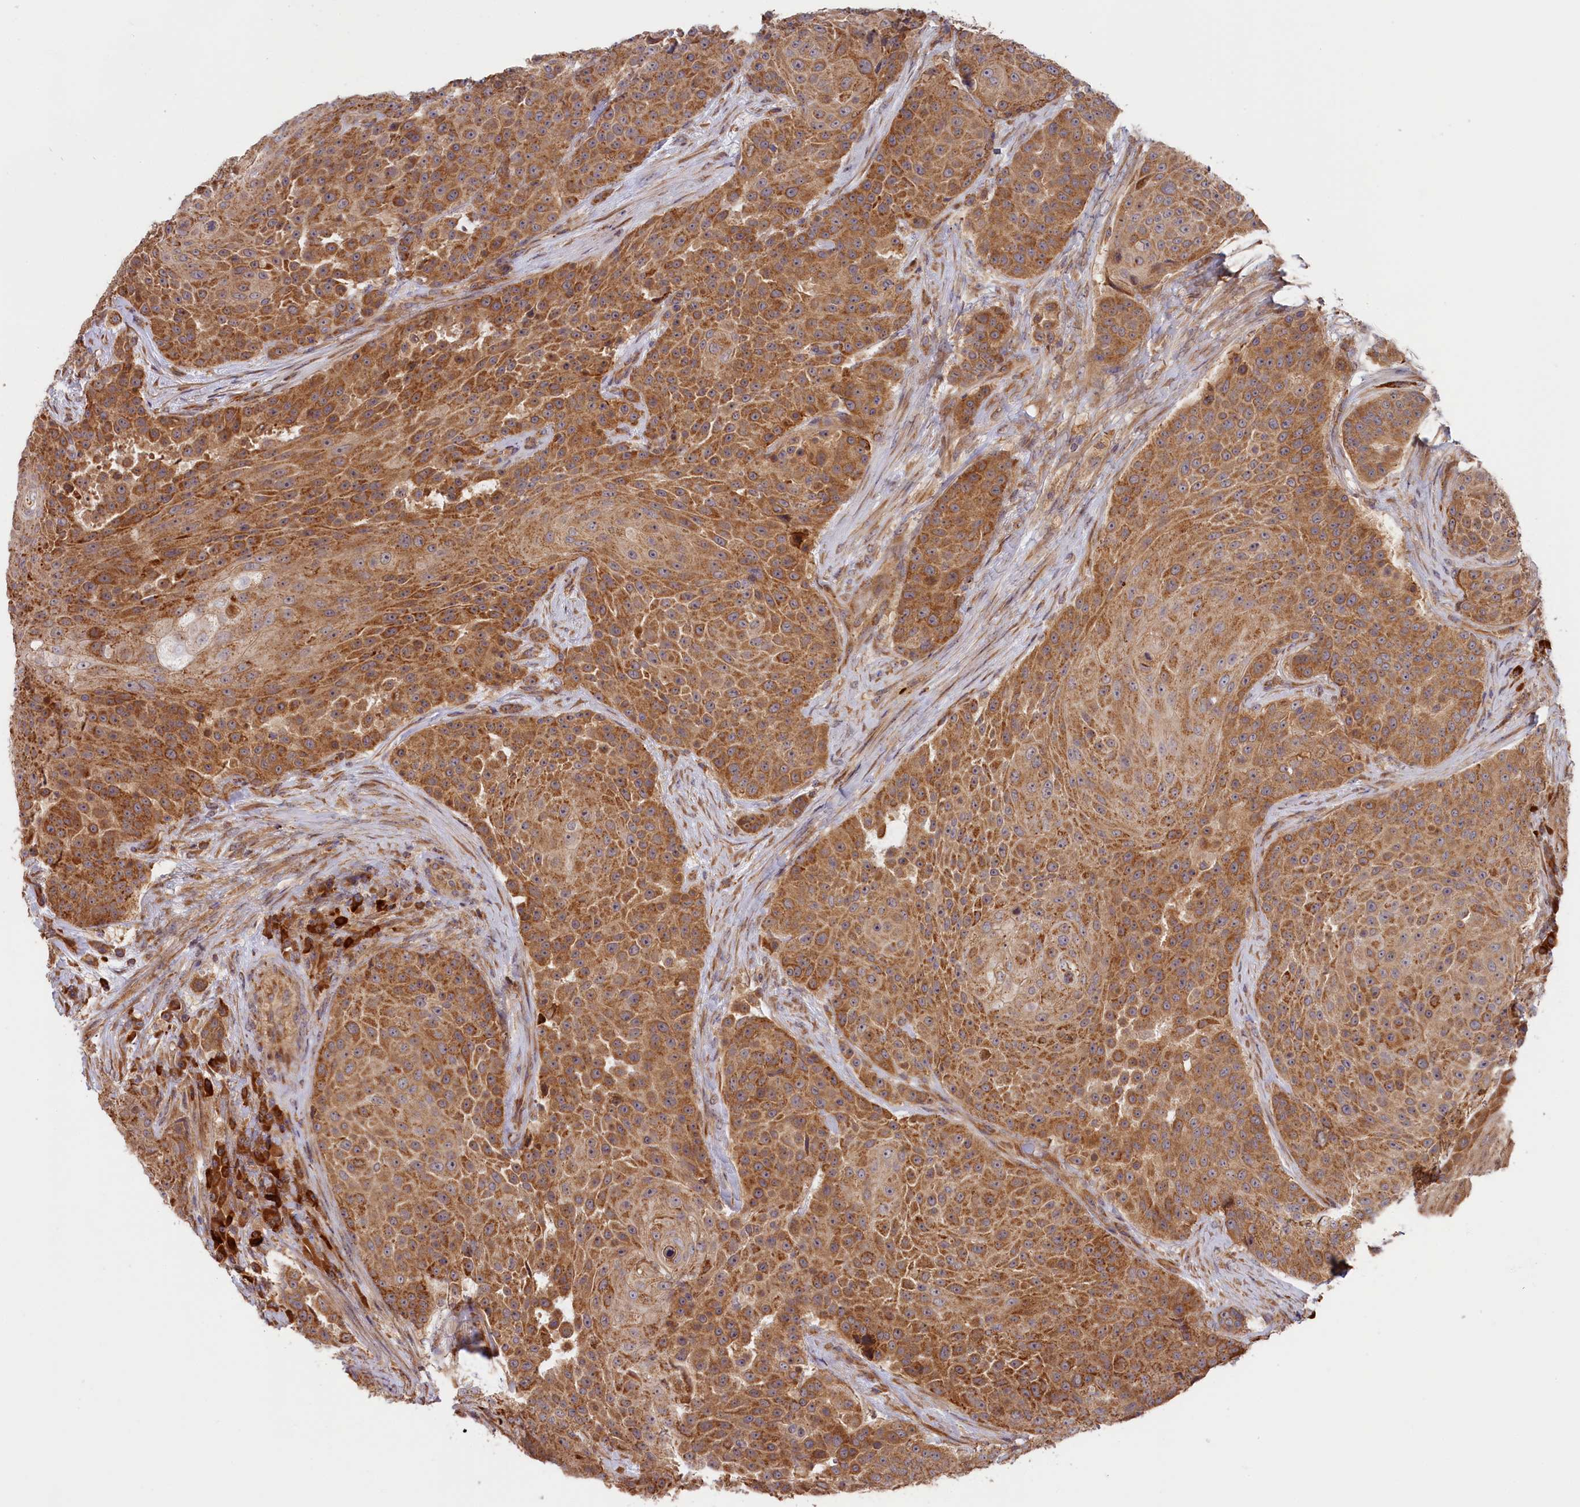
{"staining": {"intensity": "moderate", "quantity": "25%-75%", "location": "cytoplasmic/membranous"}, "tissue": "urothelial cancer", "cell_type": "Tumor cells", "image_type": "cancer", "snomed": [{"axis": "morphology", "description": "Urothelial carcinoma, High grade"}, {"axis": "topography", "description": "Urinary bladder"}], "caption": "The micrograph exhibits a brown stain indicating the presence of a protein in the cytoplasmic/membranous of tumor cells in urothelial cancer.", "gene": "CEP44", "patient": {"sex": "female", "age": 63}}